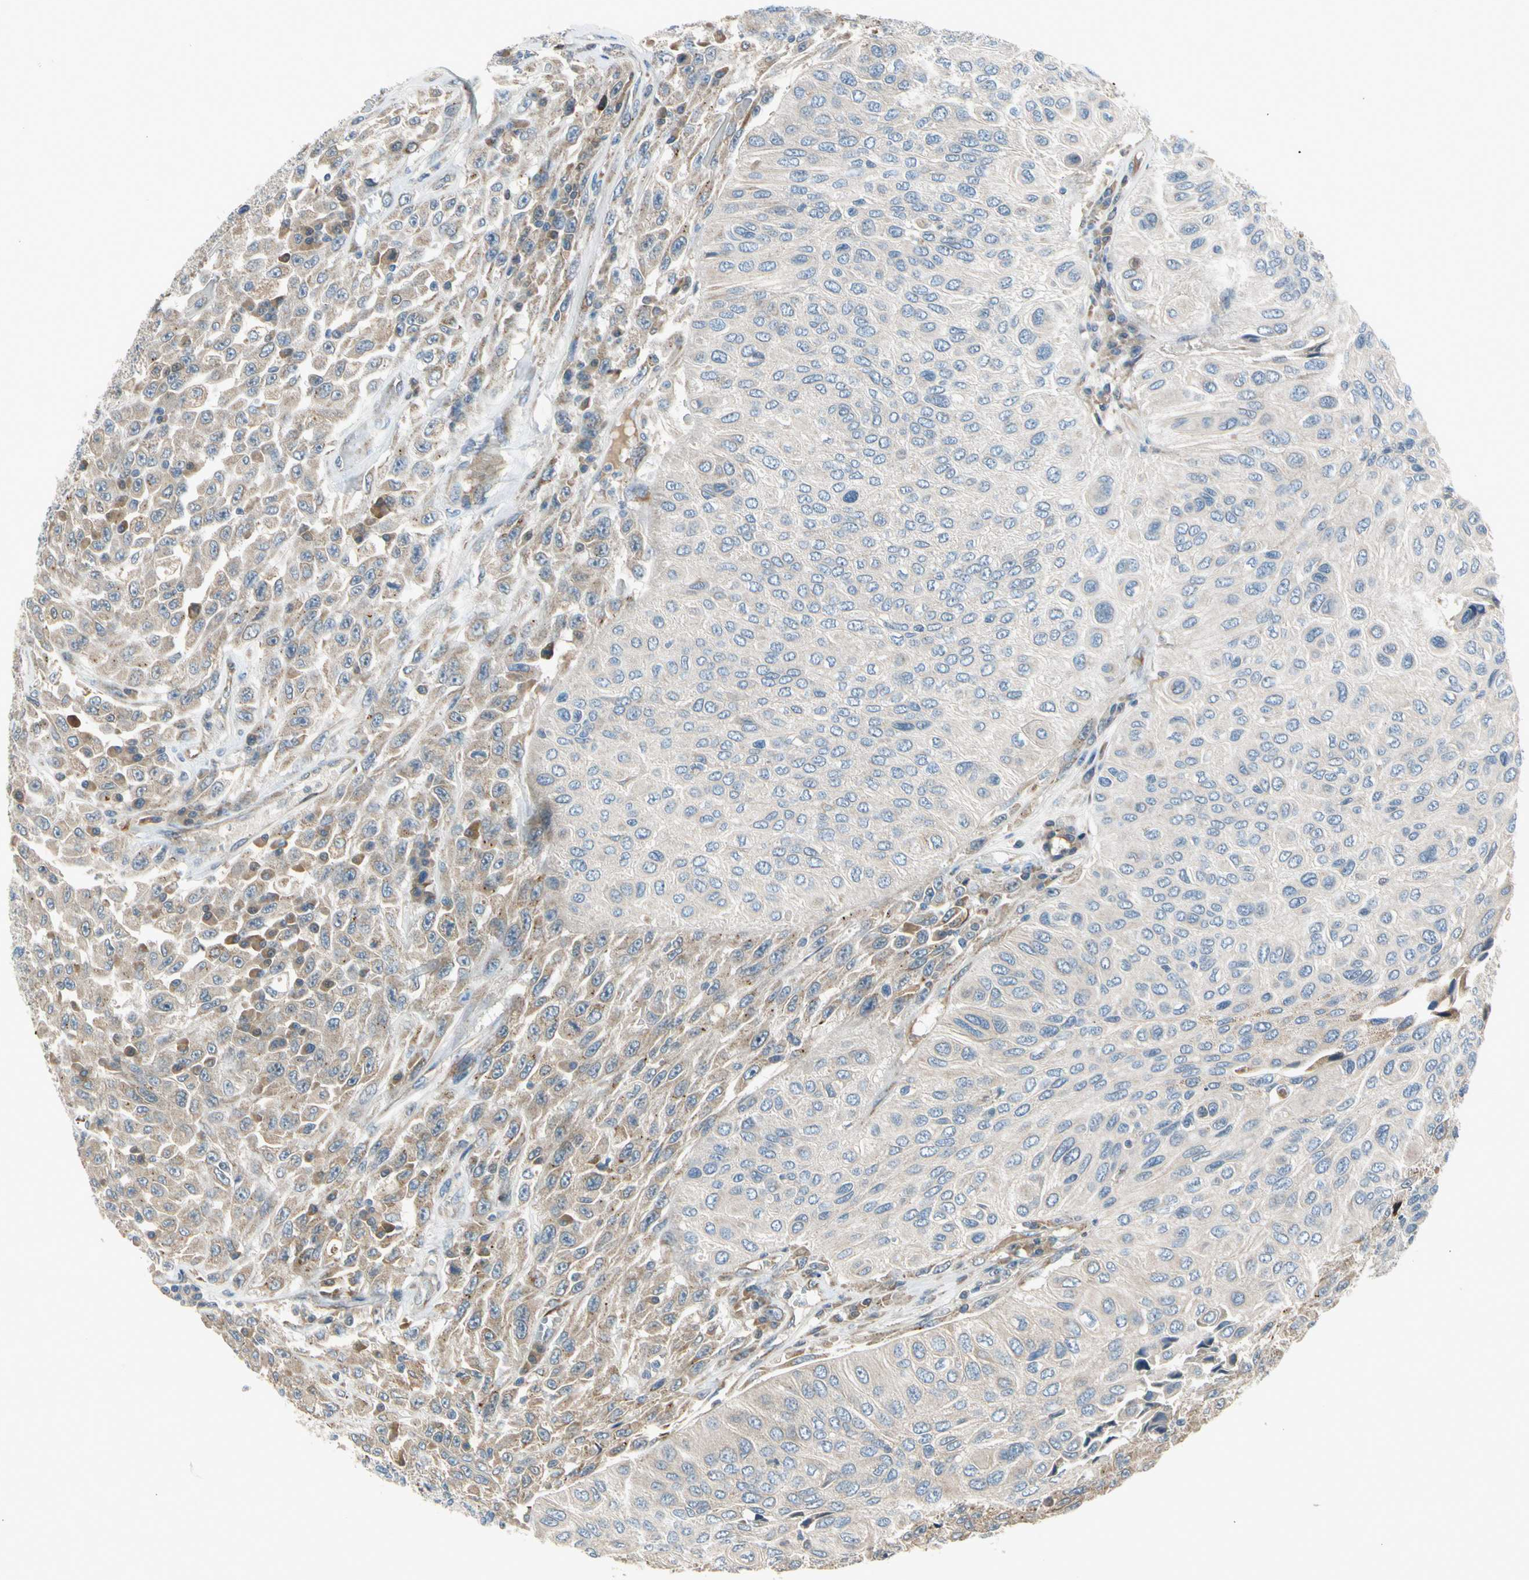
{"staining": {"intensity": "weak", "quantity": "25%-75%", "location": "cytoplasmic/membranous"}, "tissue": "urothelial cancer", "cell_type": "Tumor cells", "image_type": "cancer", "snomed": [{"axis": "morphology", "description": "Urothelial carcinoma, High grade"}, {"axis": "topography", "description": "Urinary bladder"}], "caption": "High-grade urothelial carcinoma stained for a protein (brown) demonstrates weak cytoplasmic/membranous positive expression in approximately 25%-75% of tumor cells.", "gene": "NPHP3", "patient": {"sex": "male", "age": 66}}